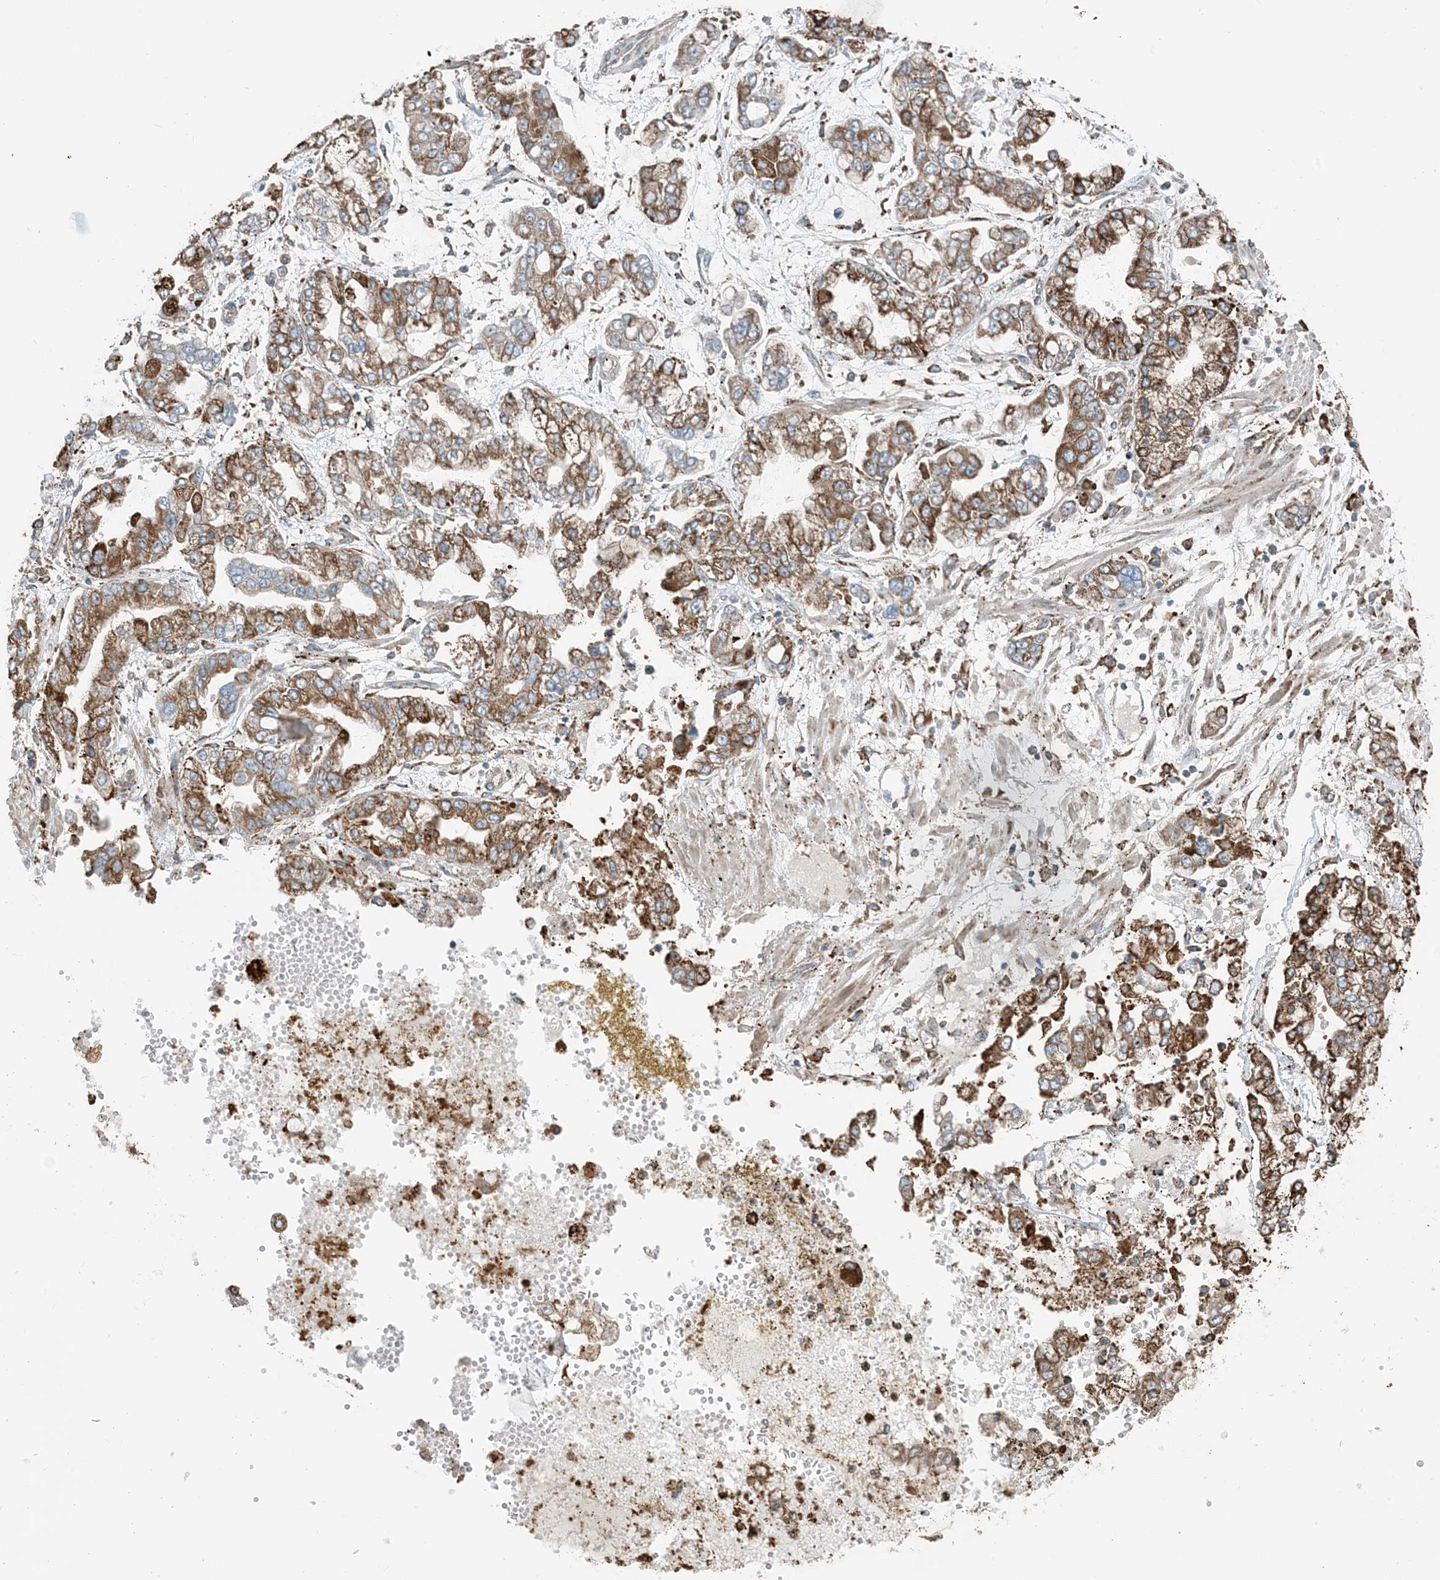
{"staining": {"intensity": "moderate", "quantity": ">75%", "location": "cytoplasmic/membranous"}, "tissue": "stomach cancer", "cell_type": "Tumor cells", "image_type": "cancer", "snomed": [{"axis": "morphology", "description": "Normal tissue, NOS"}, {"axis": "morphology", "description": "Adenocarcinoma, NOS"}, {"axis": "topography", "description": "Stomach, upper"}, {"axis": "topography", "description": "Stomach"}], "caption": "A medium amount of moderate cytoplasmic/membranous positivity is seen in about >75% of tumor cells in stomach cancer (adenocarcinoma) tissue.", "gene": "CERKL", "patient": {"sex": "male", "age": 76}}